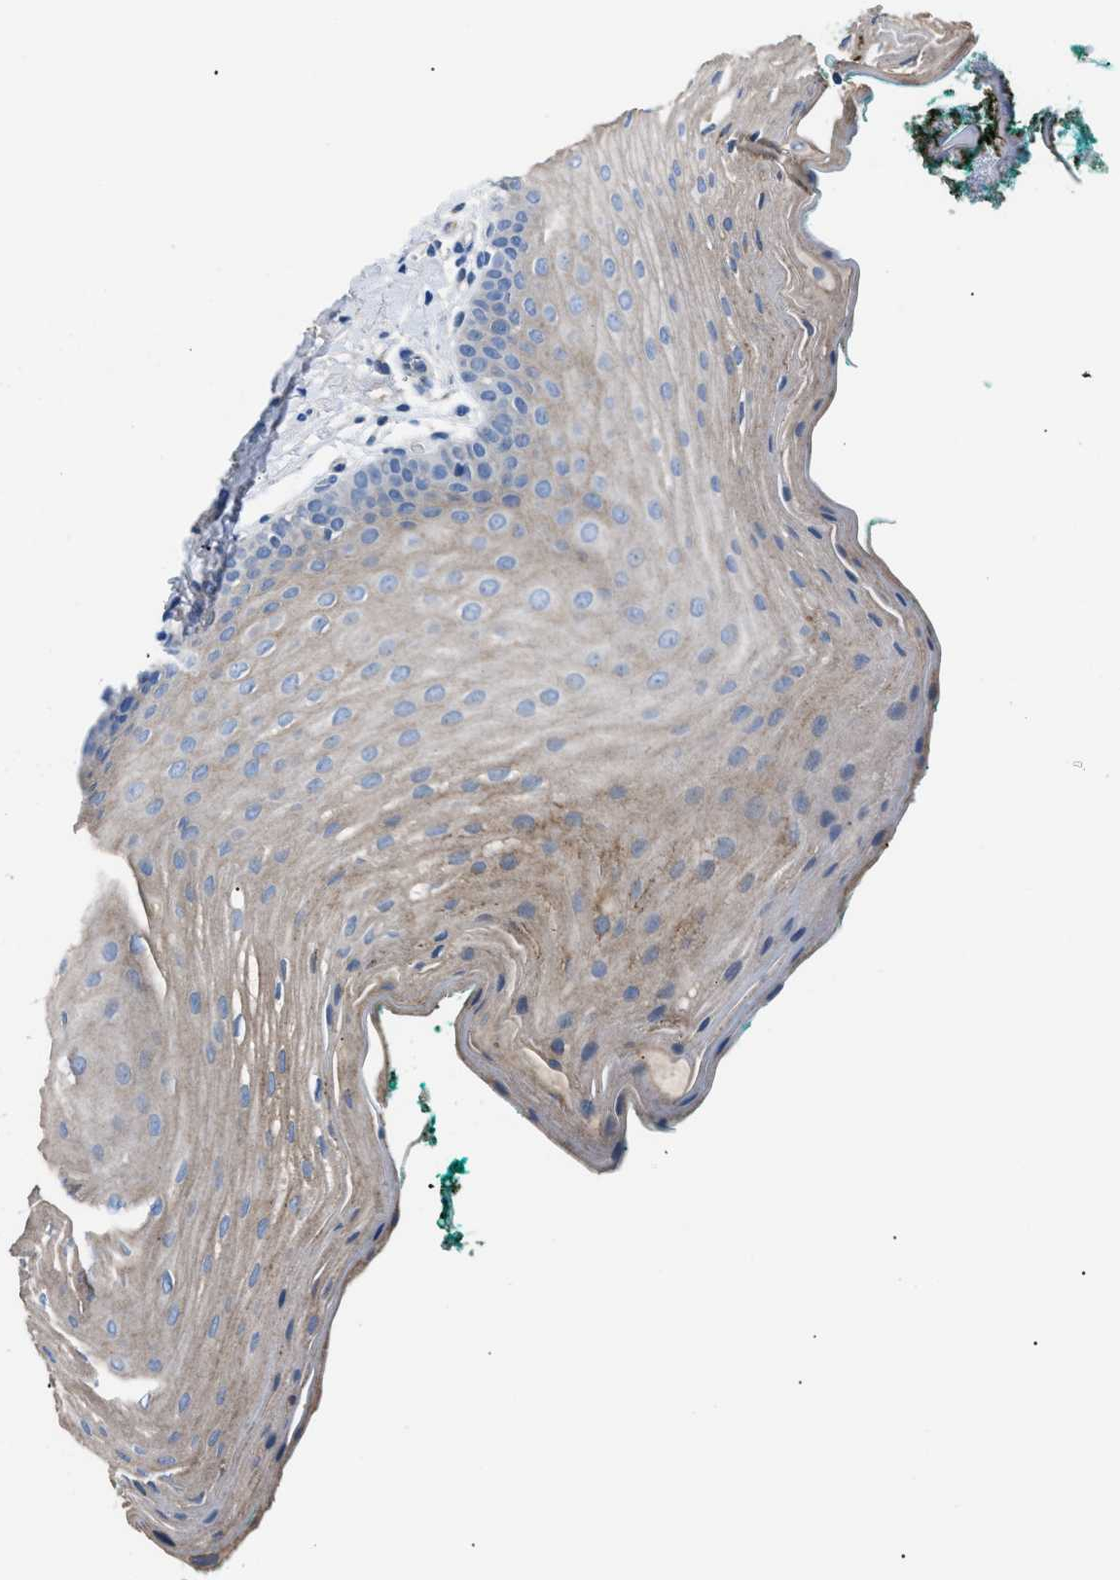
{"staining": {"intensity": "weak", "quantity": "25%-75%", "location": "cytoplasmic/membranous"}, "tissue": "oral mucosa", "cell_type": "Squamous epithelial cells", "image_type": "normal", "snomed": [{"axis": "morphology", "description": "Normal tissue, NOS"}, {"axis": "topography", "description": "Oral tissue"}], "caption": "The immunohistochemical stain highlights weak cytoplasmic/membranous positivity in squamous epithelial cells of normal oral mucosa.", "gene": "SGCZ", "patient": {"sex": "male", "age": 58}}